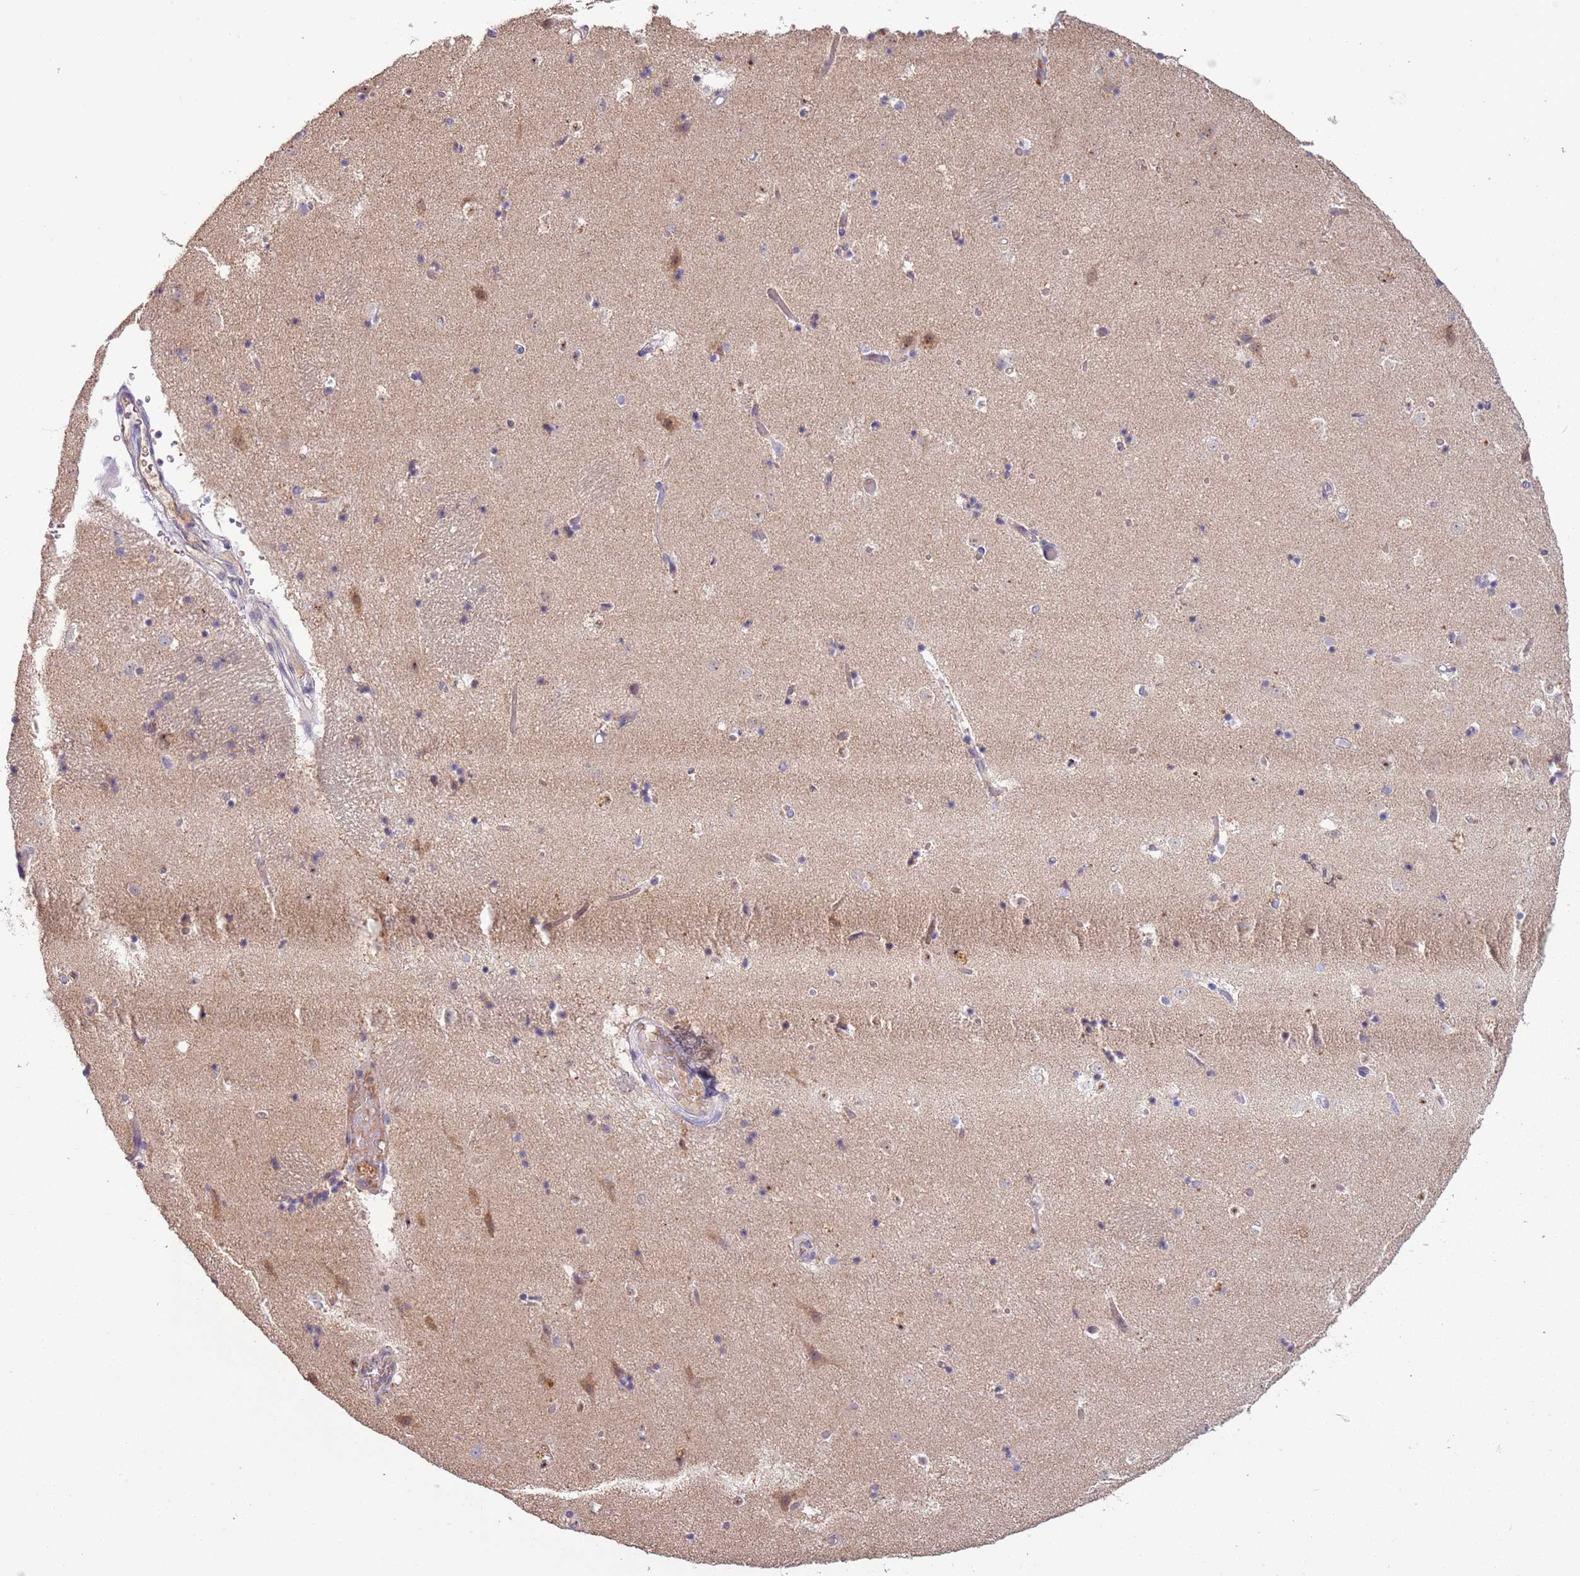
{"staining": {"intensity": "moderate", "quantity": "<25%", "location": "cytoplasmic/membranous"}, "tissue": "caudate", "cell_type": "Glial cells", "image_type": "normal", "snomed": [{"axis": "morphology", "description": "Normal tissue, NOS"}, {"axis": "topography", "description": "Lateral ventricle wall"}], "caption": "Immunohistochemistry image of normal human caudate stained for a protein (brown), which exhibits low levels of moderate cytoplasmic/membranous expression in approximately <25% of glial cells.", "gene": "SYS1", "patient": {"sex": "female", "age": 52}}